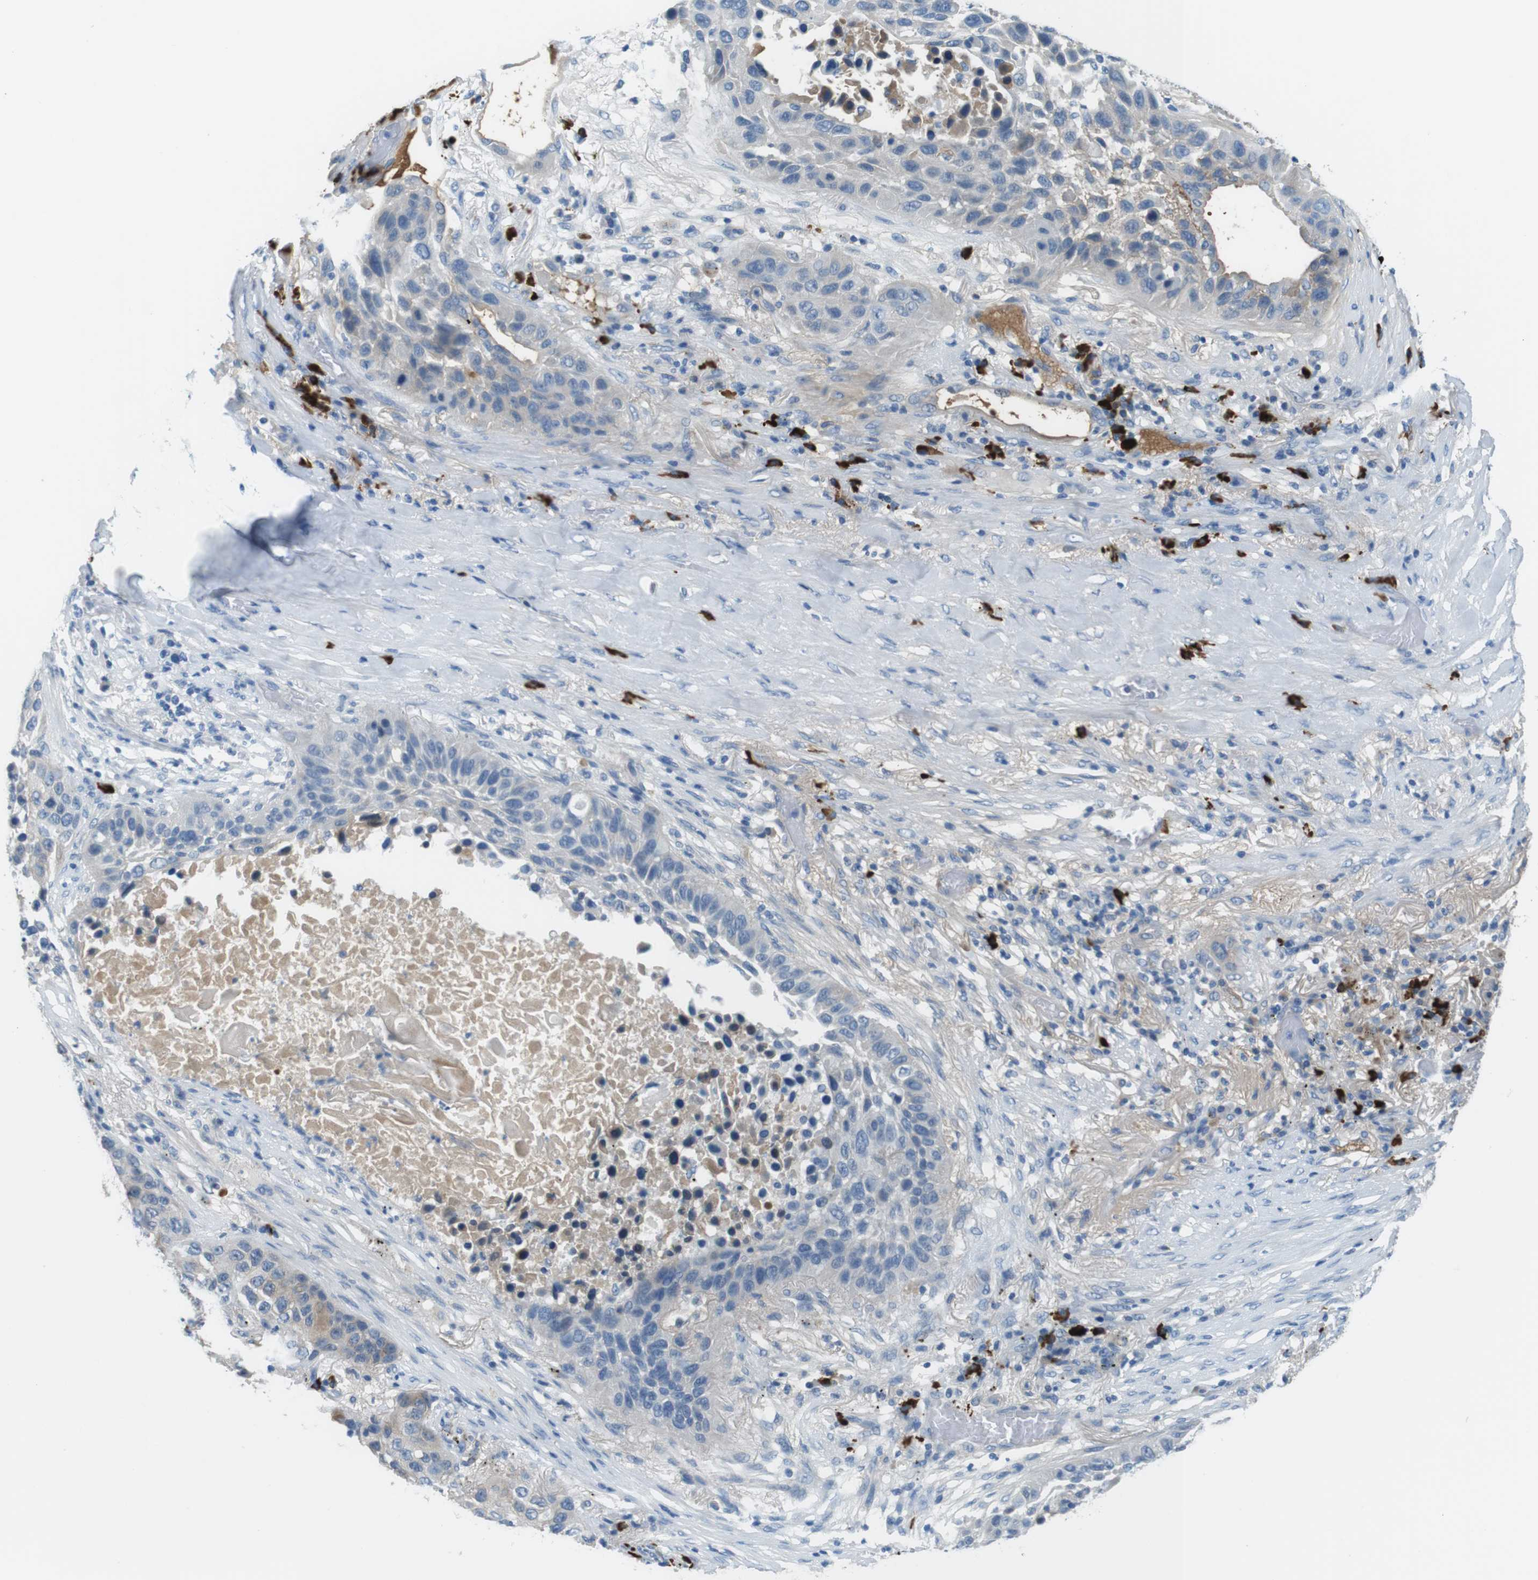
{"staining": {"intensity": "negative", "quantity": "none", "location": "none"}, "tissue": "lung cancer", "cell_type": "Tumor cells", "image_type": "cancer", "snomed": [{"axis": "morphology", "description": "Squamous cell carcinoma, NOS"}, {"axis": "topography", "description": "Lung"}], "caption": "Lung cancer was stained to show a protein in brown. There is no significant expression in tumor cells.", "gene": "SLC35A3", "patient": {"sex": "male", "age": 57}}